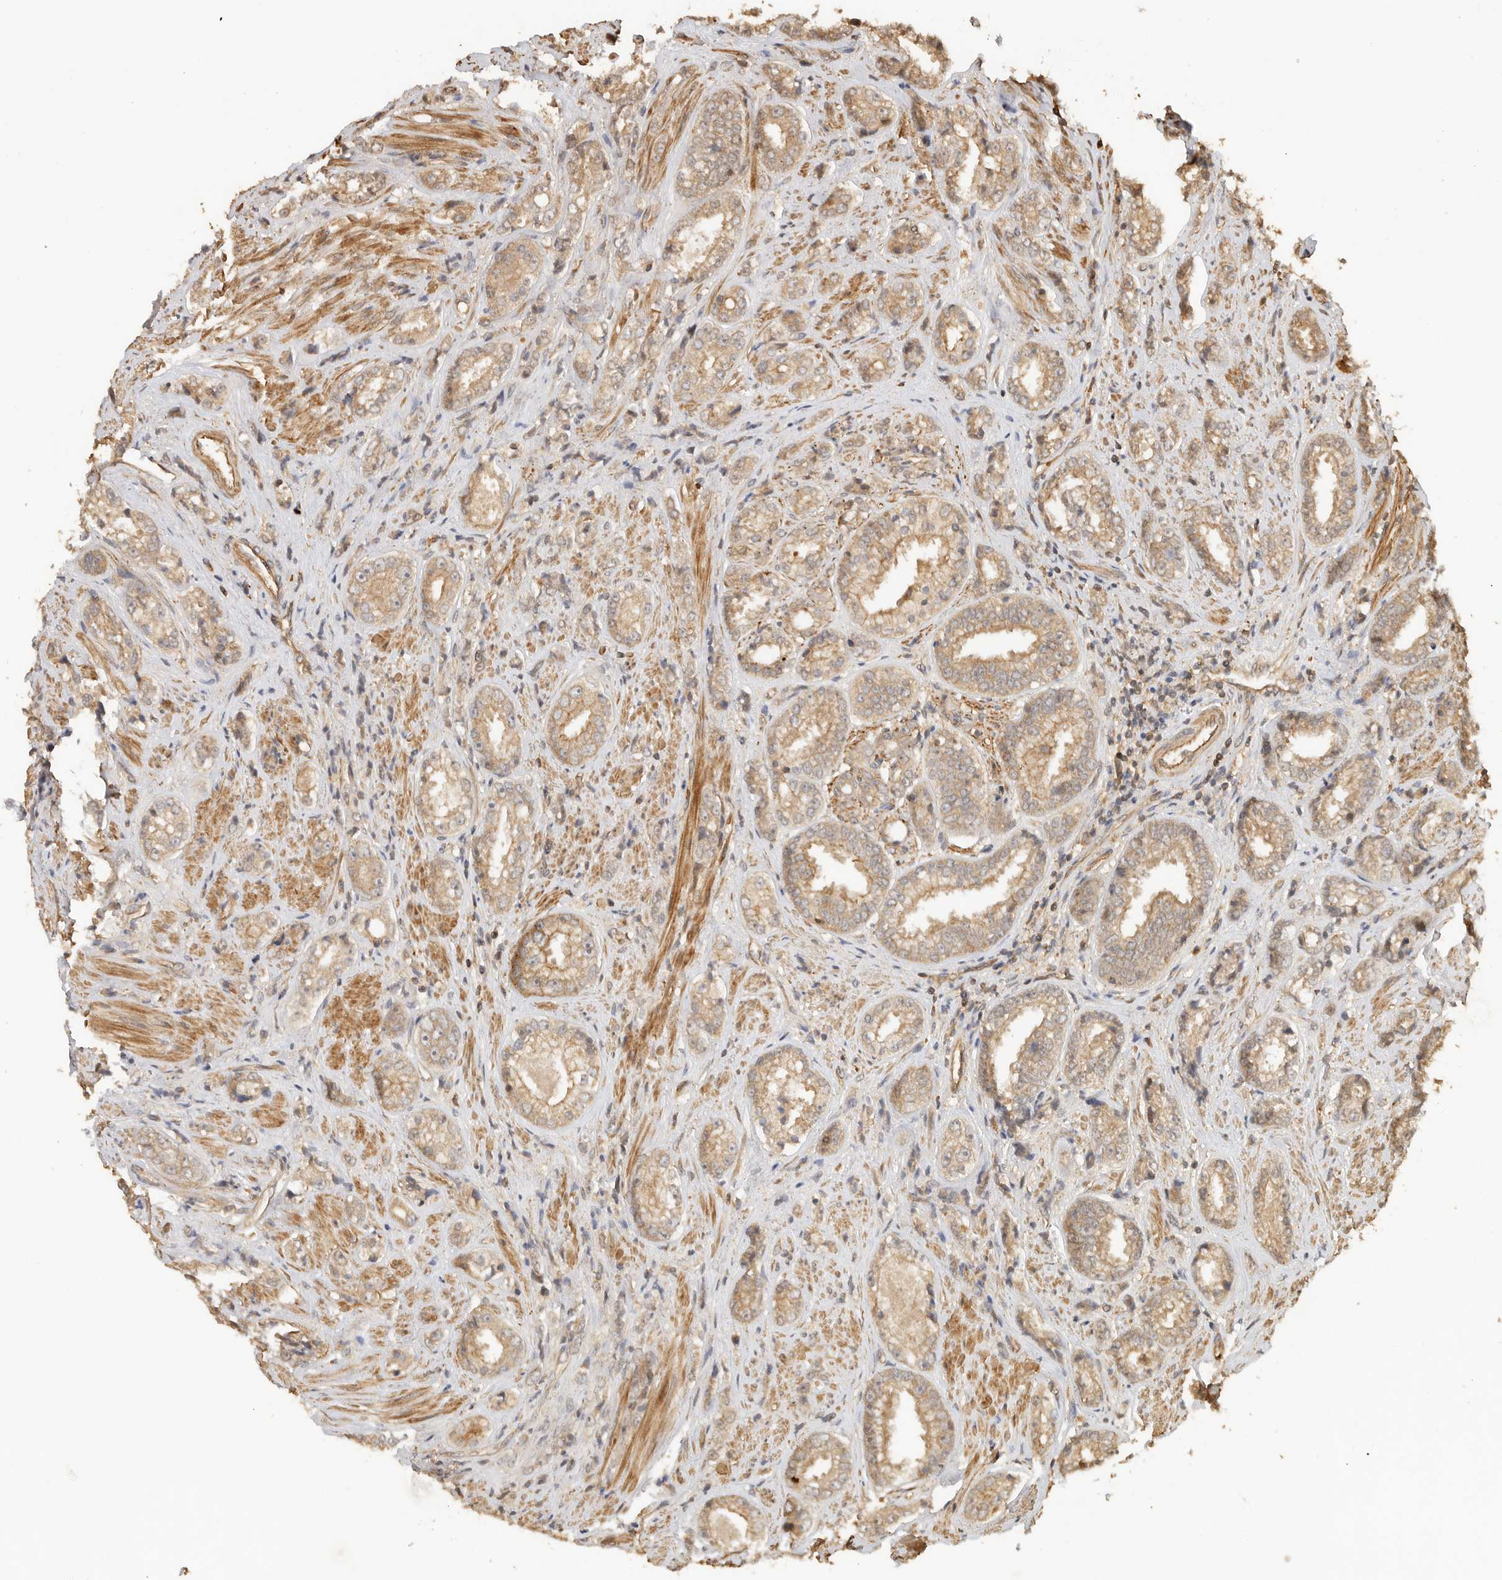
{"staining": {"intensity": "moderate", "quantity": ">75%", "location": "cytoplasmic/membranous"}, "tissue": "prostate cancer", "cell_type": "Tumor cells", "image_type": "cancer", "snomed": [{"axis": "morphology", "description": "Adenocarcinoma, High grade"}, {"axis": "topography", "description": "Prostate"}], "caption": "Protein expression analysis of human high-grade adenocarcinoma (prostate) reveals moderate cytoplasmic/membranous positivity in approximately >75% of tumor cells. Immunohistochemistry stains the protein of interest in brown and the nuclei are stained blue.", "gene": "OTUD6B", "patient": {"sex": "male", "age": 61}}